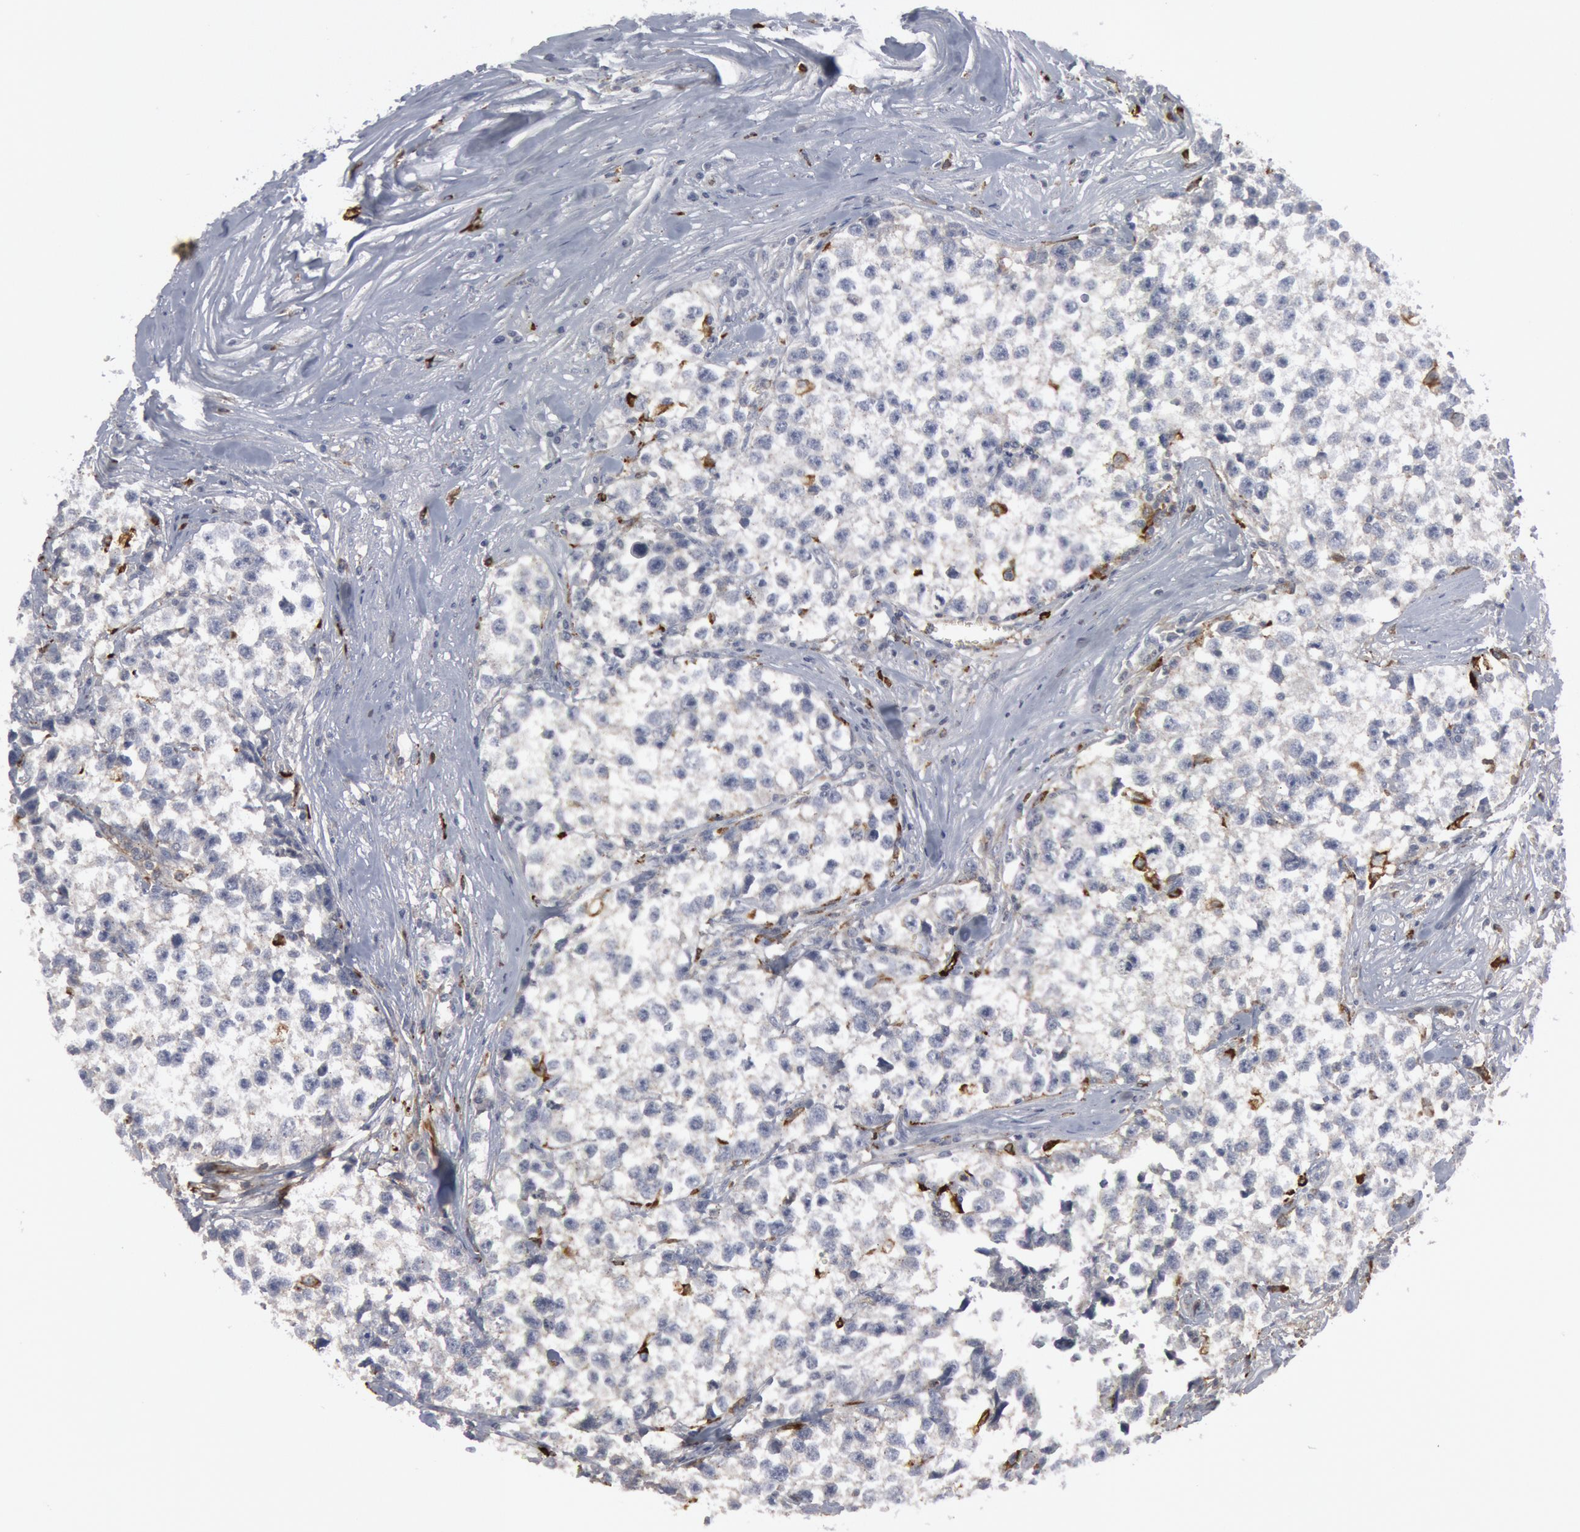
{"staining": {"intensity": "negative", "quantity": "none", "location": "none"}, "tissue": "testis cancer", "cell_type": "Tumor cells", "image_type": "cancer", "snomed": [{"axis": "morphology", "description": "Seminoma, NOS"}, {"axis": "morphology", "description": "Carcinoma, Embryonal, NOS"}, {"axis": "topography", "description": "Testis"}], "caption": "IHC histopathology image of testis cancer (seminoma) stained for a protein (brown), which shows no positivity in tumor cells.", "gene": "C1QC", "patient": {"sex": "male", "age": 30}}